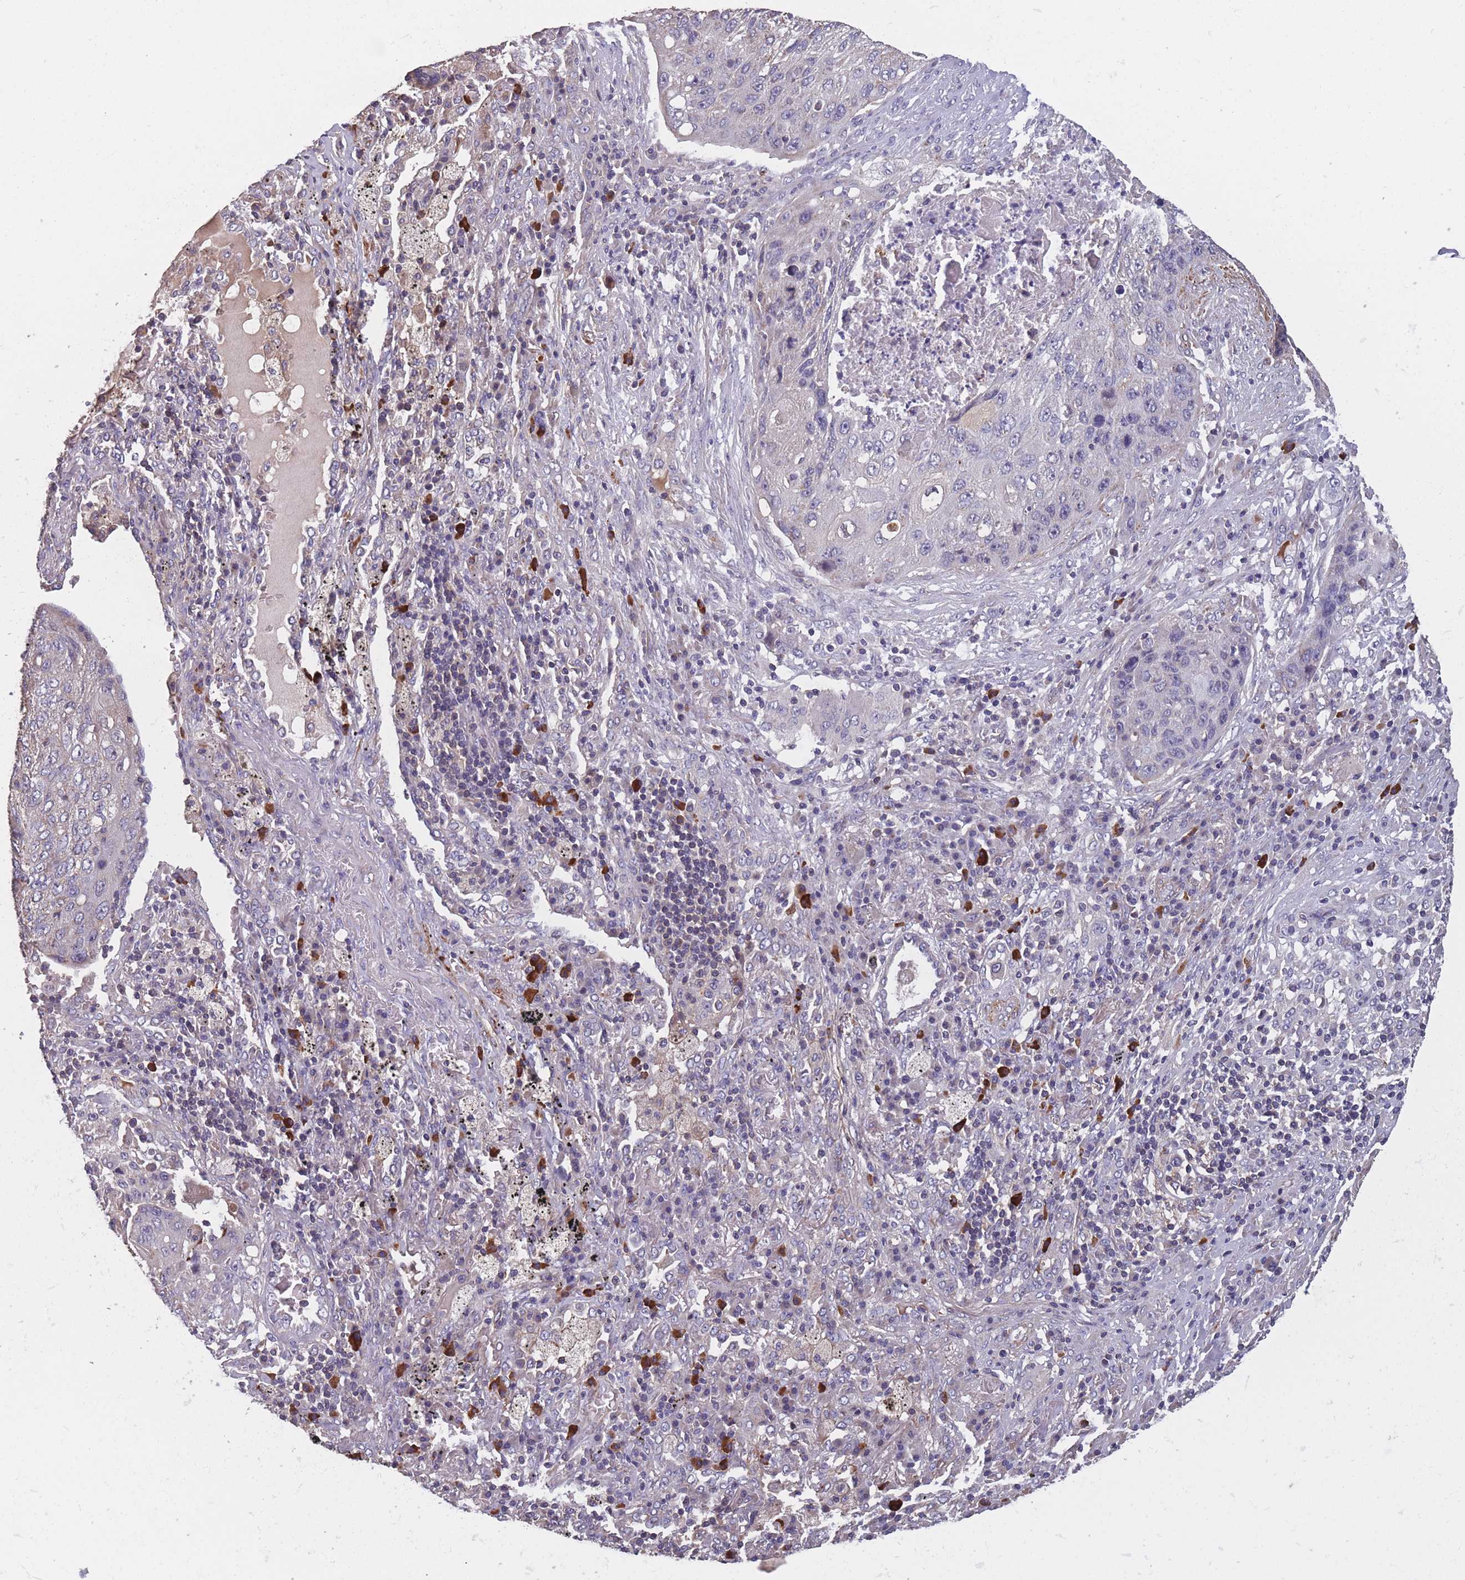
{"staining": {"intensity": "negative", "quantity": "none", "location": "none"}, "tissue": "lung cancer", "cell_type": "Tumor cells", "image_type": "cancer", "snomed": [{"axis": "morphology", "description": "Squamous cell carcinoma, NOS"}, {"axis": "topography", "description": "Lung"}], "caption": "The histopathology image displays no significant staining in tumor cells of lung squamous cell carcinoma.", "gene": "TOMM40L", "patient": {"sex": "female", "age": 63}}